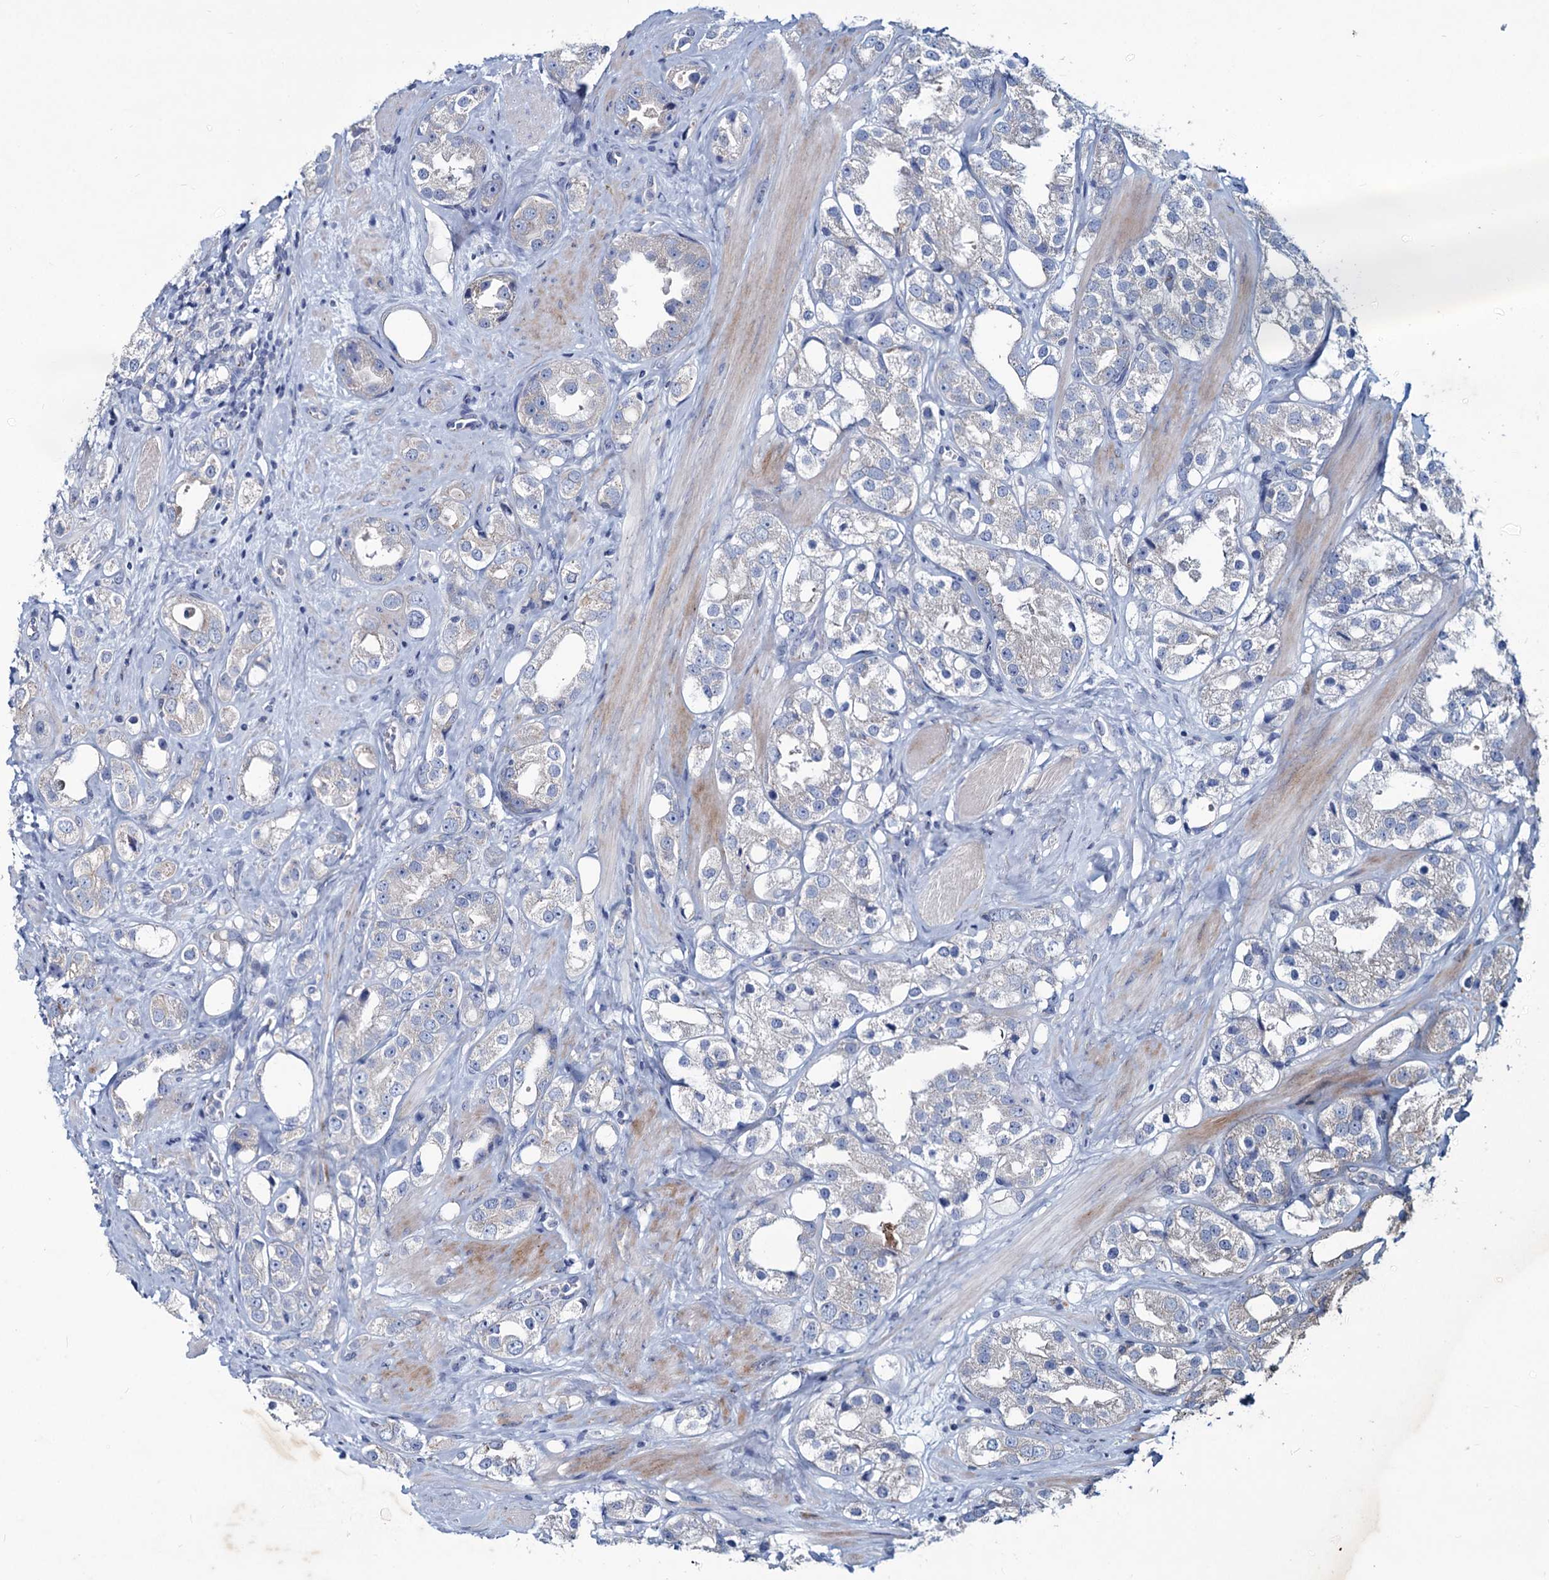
{"staining": {"intensity": "negative", "quantity": "none", "location": "none"}, "tissue": "prostate cancer", "cell_type": "Tumor cells", "image_type": "cancer", "snomed": [{"axis": "morphology", "description": "Adenocarcinoma, NOS"}, {"axis": "topography", "description": "Prostate"}], "caption": "This is a image of immunohistochemistry (IHC) staining of prostate cancer, which shows no positivity in tumor cells.", "gene": "AGBL4", "patient": {"sex": "male", "age": 79}}